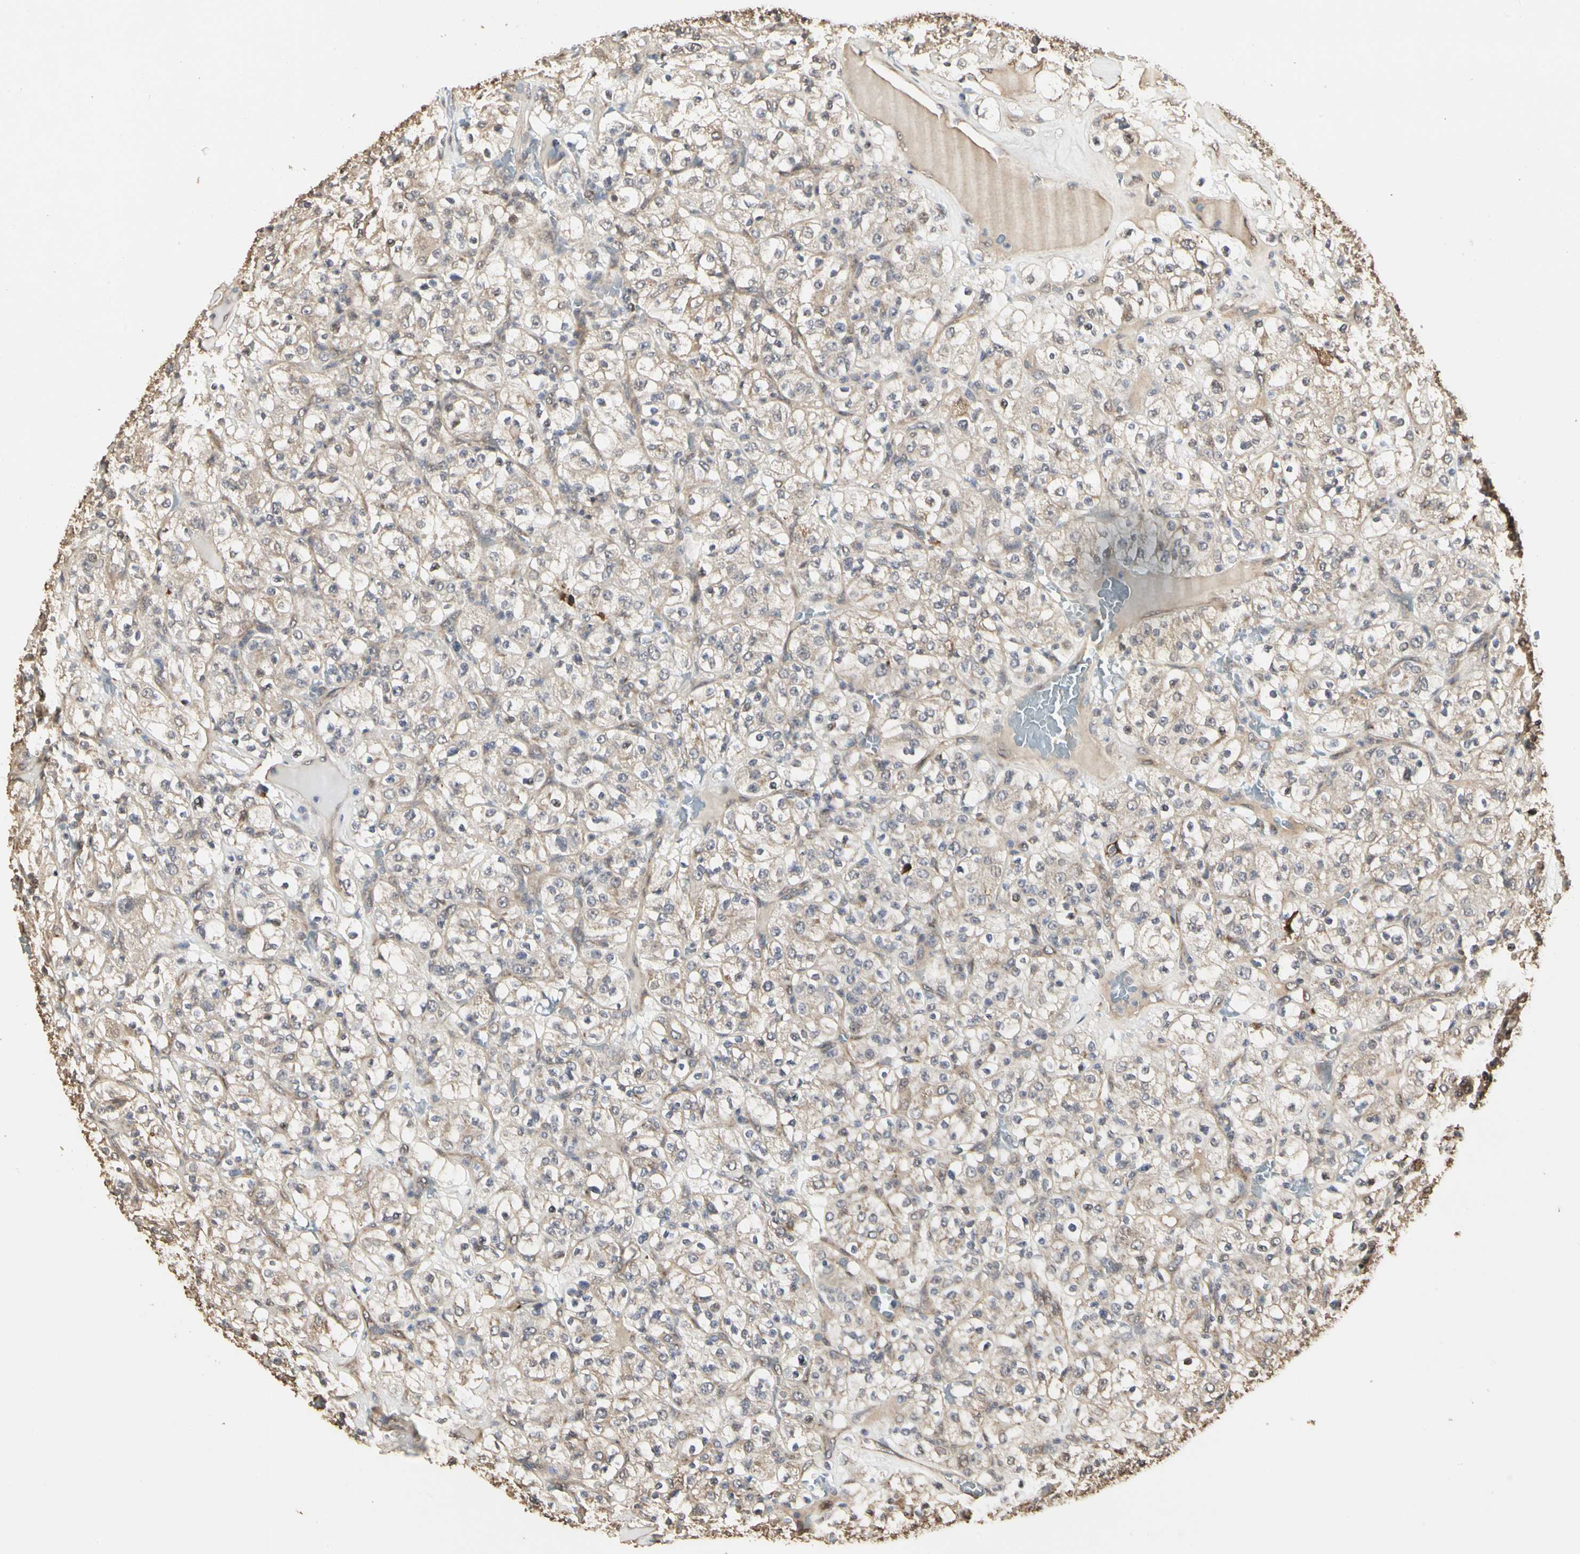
{"staining": {"intensity": "weak", "quantity": ">75%", "location": "cytoplasmic/membranous"}, "tissue": "renal cancer", "cell_type": "Tumor cells", "image_type": "cancer", "snomed": [{"axis": "morphology", "description": "Normal tissue, NOS"}, {"axis": "morphology", "description": "Adenocarcinoma, NOS"}, {"axis": "topography", "description": "Kidney"}], "caption": "Immunohistochemistry (DAB (3,3'-diaminobenzidine)) staining of renal cancer demonstrates weak cytoplasmic/membranous protein positivity in about >75% of tumor cells. (Brightfield microscopy of DAB IHC at high magnification).", "gene": "TAOK1", "patient": {"sex": "female", "age": 72}}